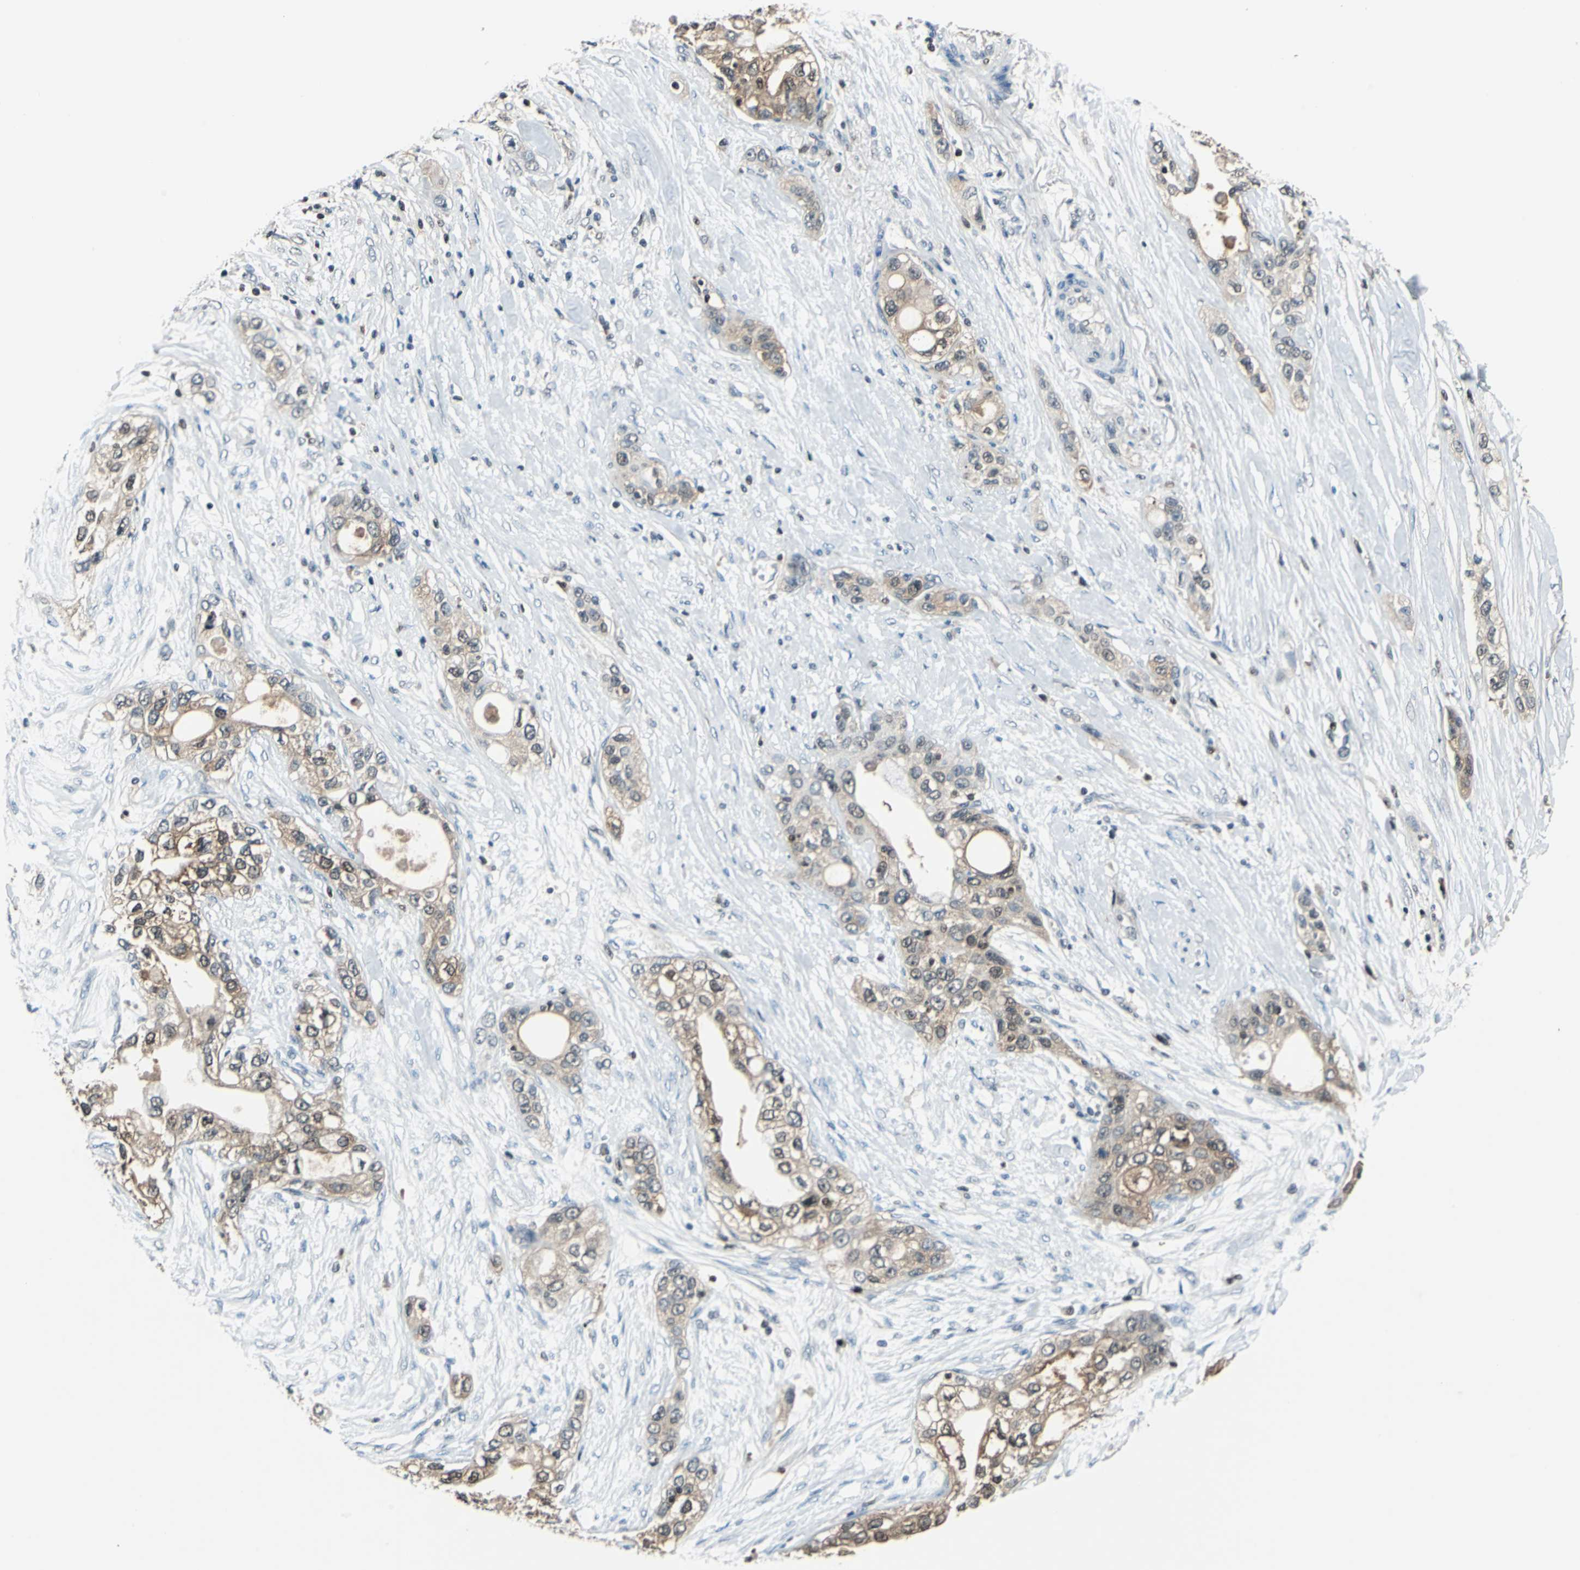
{"staining": {"intensity": "moderate", "quantity": ">75%", "location": "cytoplasmic/membranous,nuclear"}, "tissue": "pancreatic cancer", "cell_type": "Tumor cells", "image_type": "cancer", "snomed": [{"axis": "morphology", "description": "Adenocarcinoma, NOS"}, {"axis": "topography", "description": "Pancreas"}], "caption": "Pancreatic cancer (adenocarcinoma) stained for a protein demonstrates moderate cytoplasmic/membranous and nuclear positivity in tumor cells. The protein of interest is stained brown, and the nuclei are stained in blue (DAB IHC with brightfield microscopy, high magnification).", "gene": "PSME1", "patient": {"sex": "female", "age": 70}}